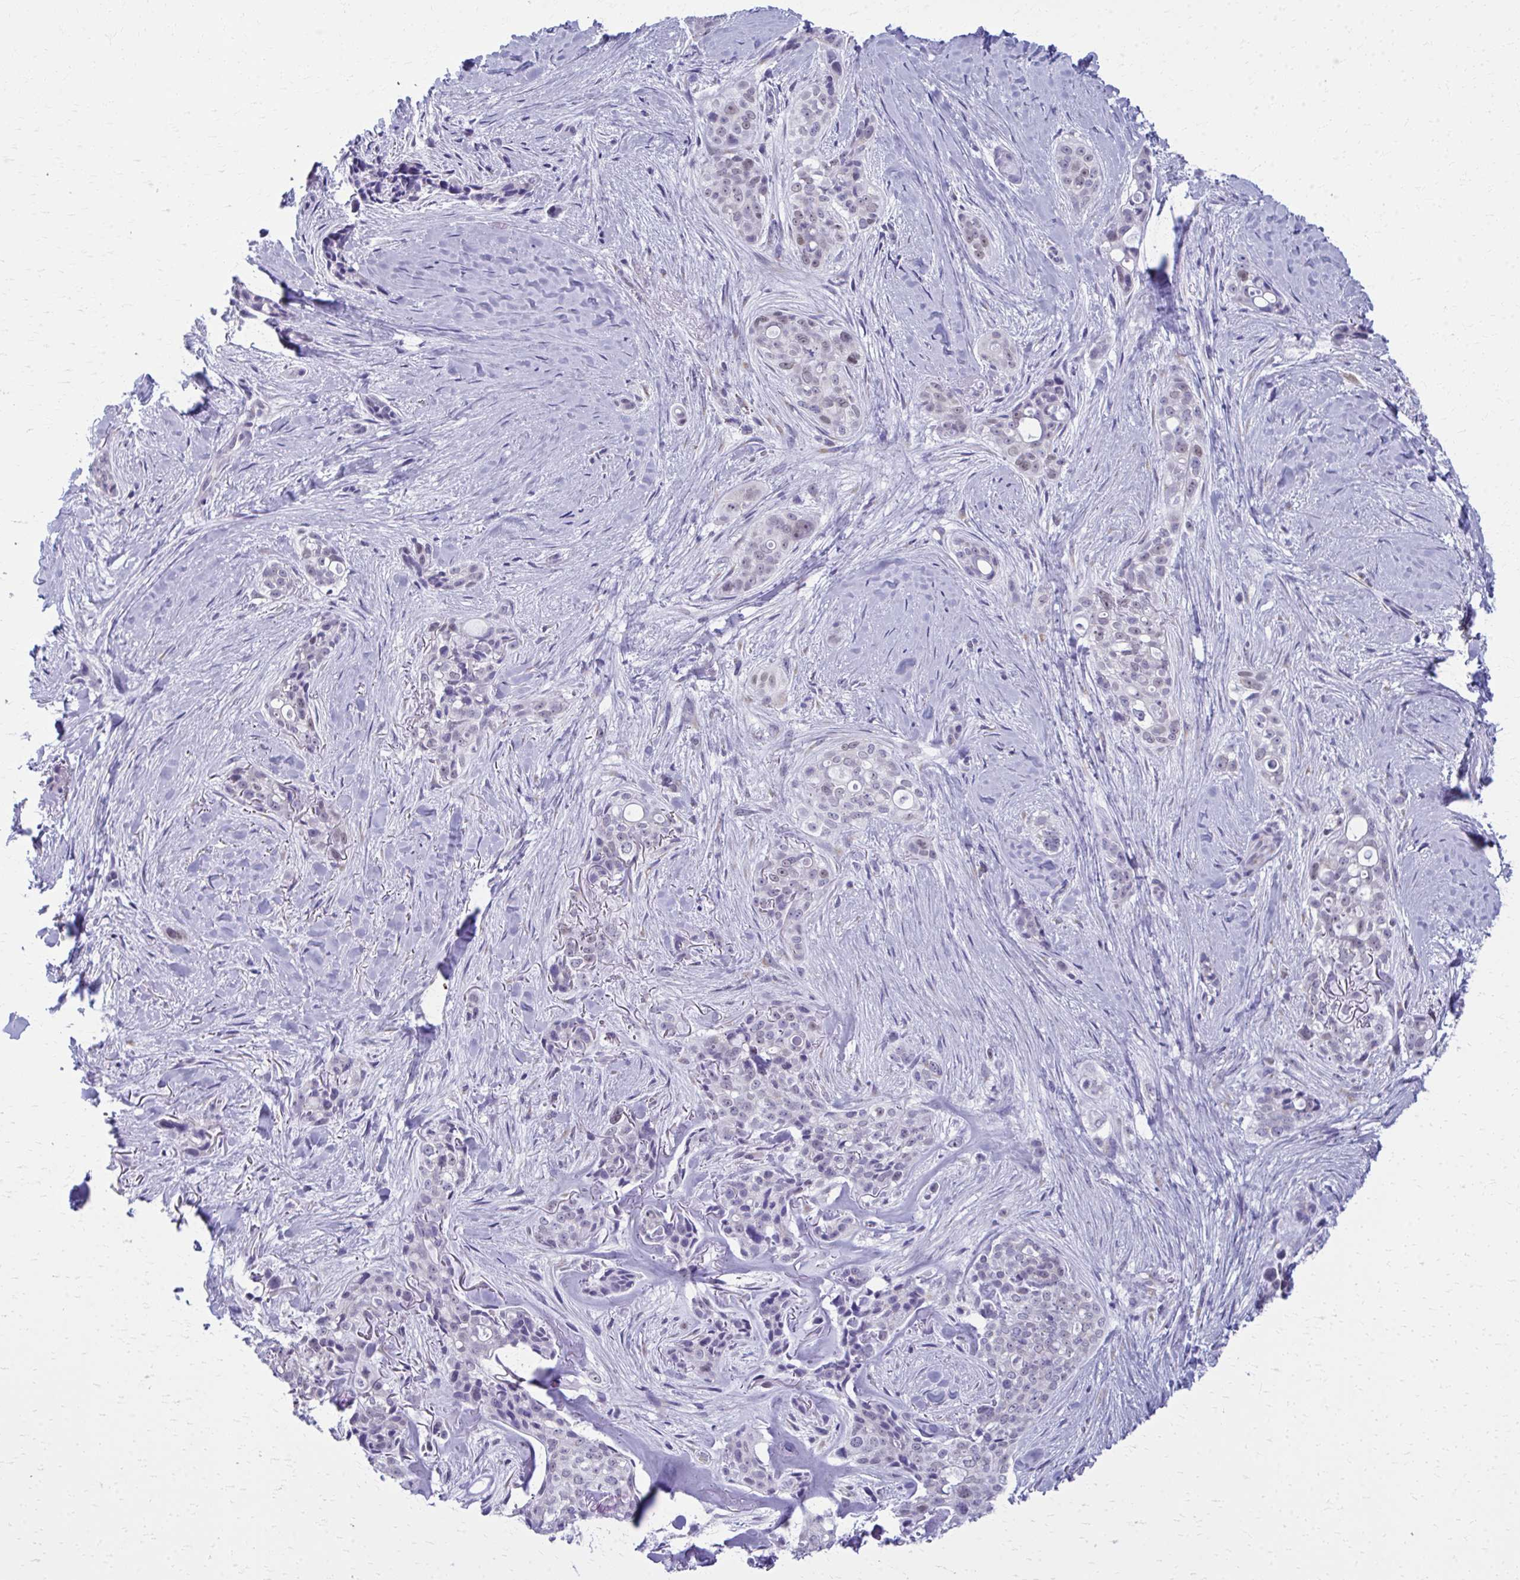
{"staining": {"intensity": "negative", "quantity": "none", "location": "none"}, "tissue": "skin cancer", "cell_type": "Tumor cells", "image_type": "cancer", "snomed": [{"axis": "morphology", "description": "Basal cell carcinoma"}, {"axis": "topography", "description": "Skin"}], "caption": "There is no significant staining in tumor cells of skin basal cell carcinoma.", "gene": "SCLY", "patient": {"sex": "female", "age": 79}}